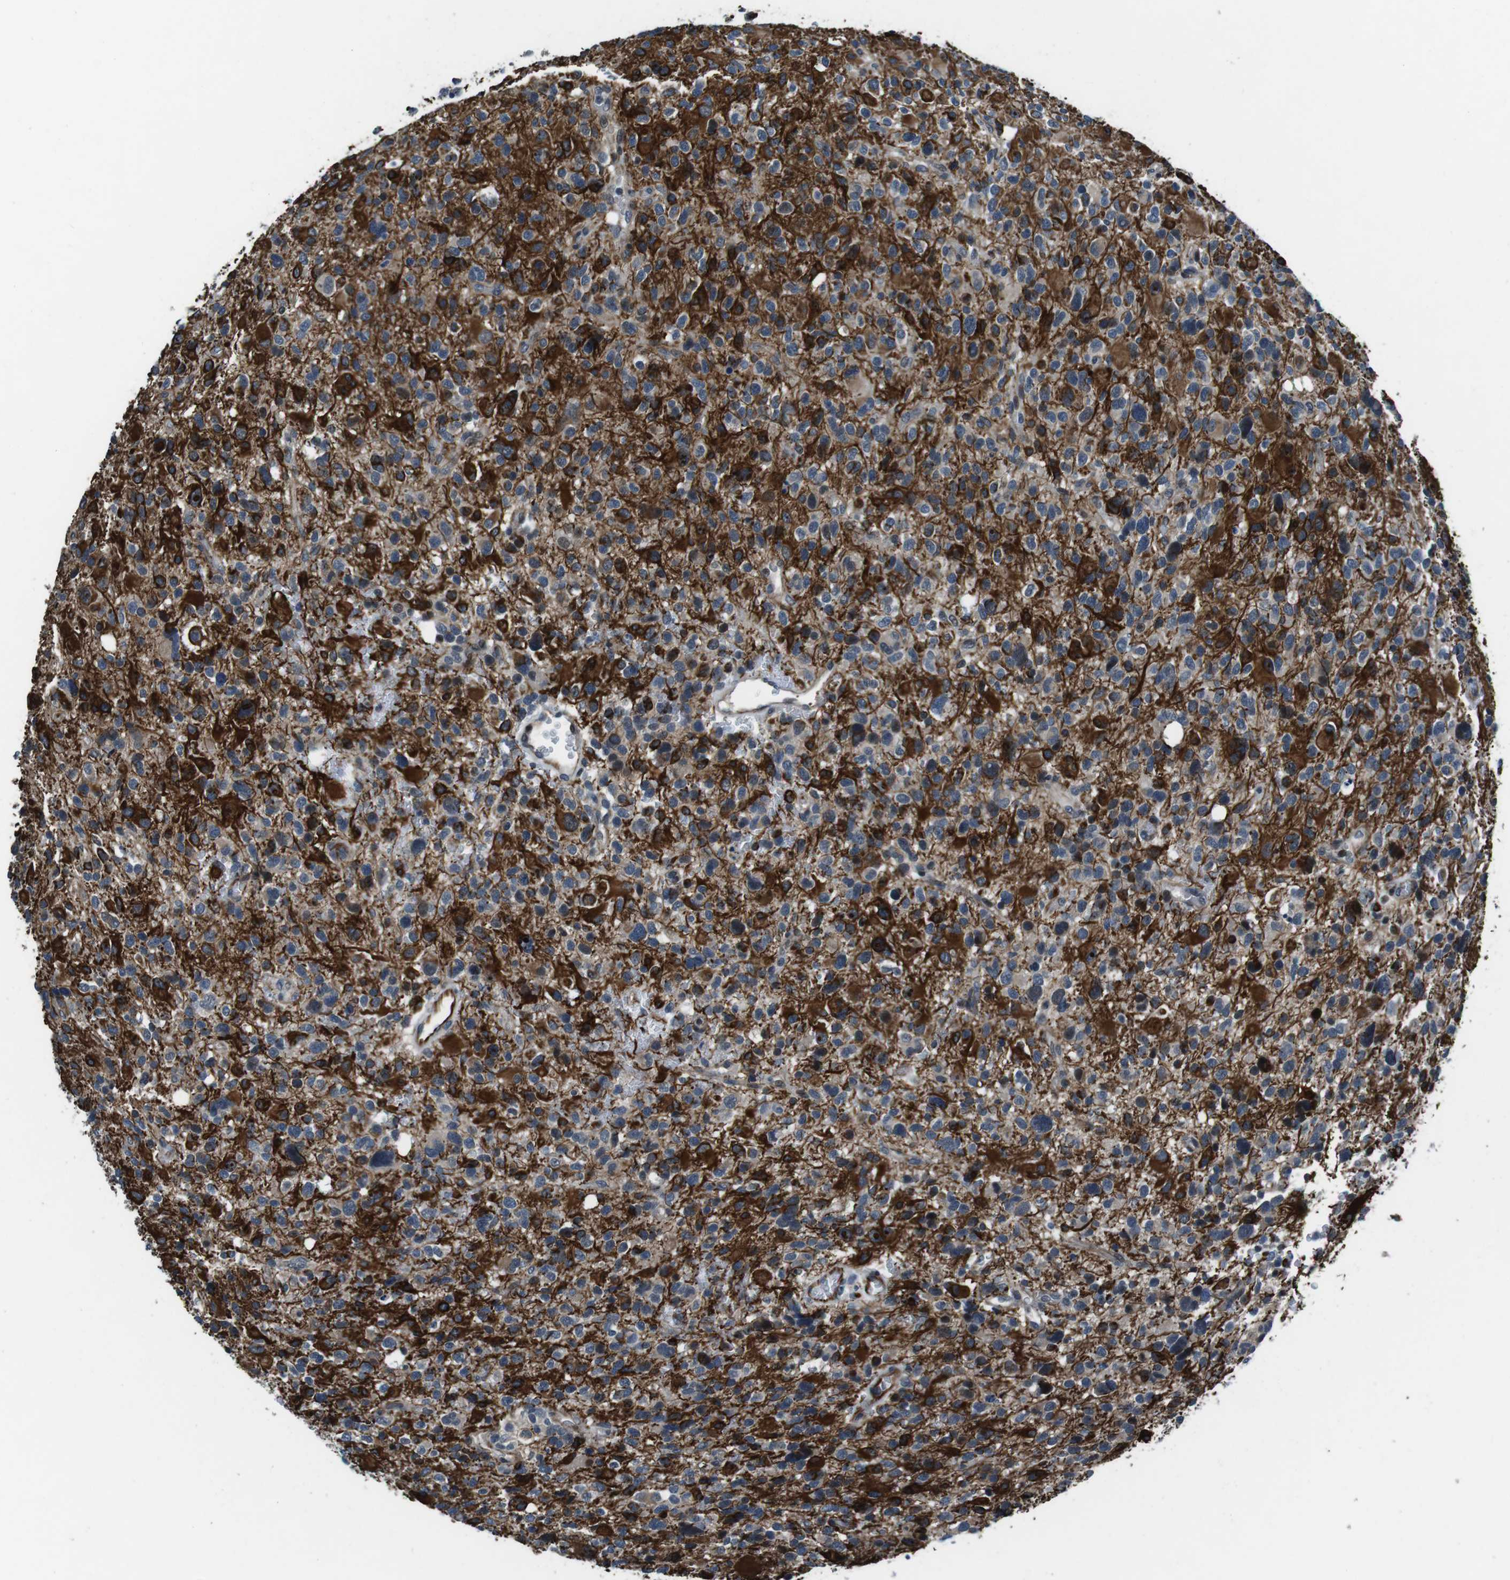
{"staining": {"intensity": "strong", "quantity": "25%-75%", "location": "cytoplasmic/membranous"}, "tissue": "glioma", "cell_type": "Tumor cells", "image_type": "cancer", "snomed": [{"axis": "morphology", "description": "Glioma, malignant, High grade"}, {"axis": "topography", "description": "Brain"}], "caption": "Brown immunohistochemical staining in glioma reveals strong cytoplasmic/membranous staining in about 25%-75% of tumor cells.", "gene": "LRRC49", "patient": {"sex": "male", "age": 48}}